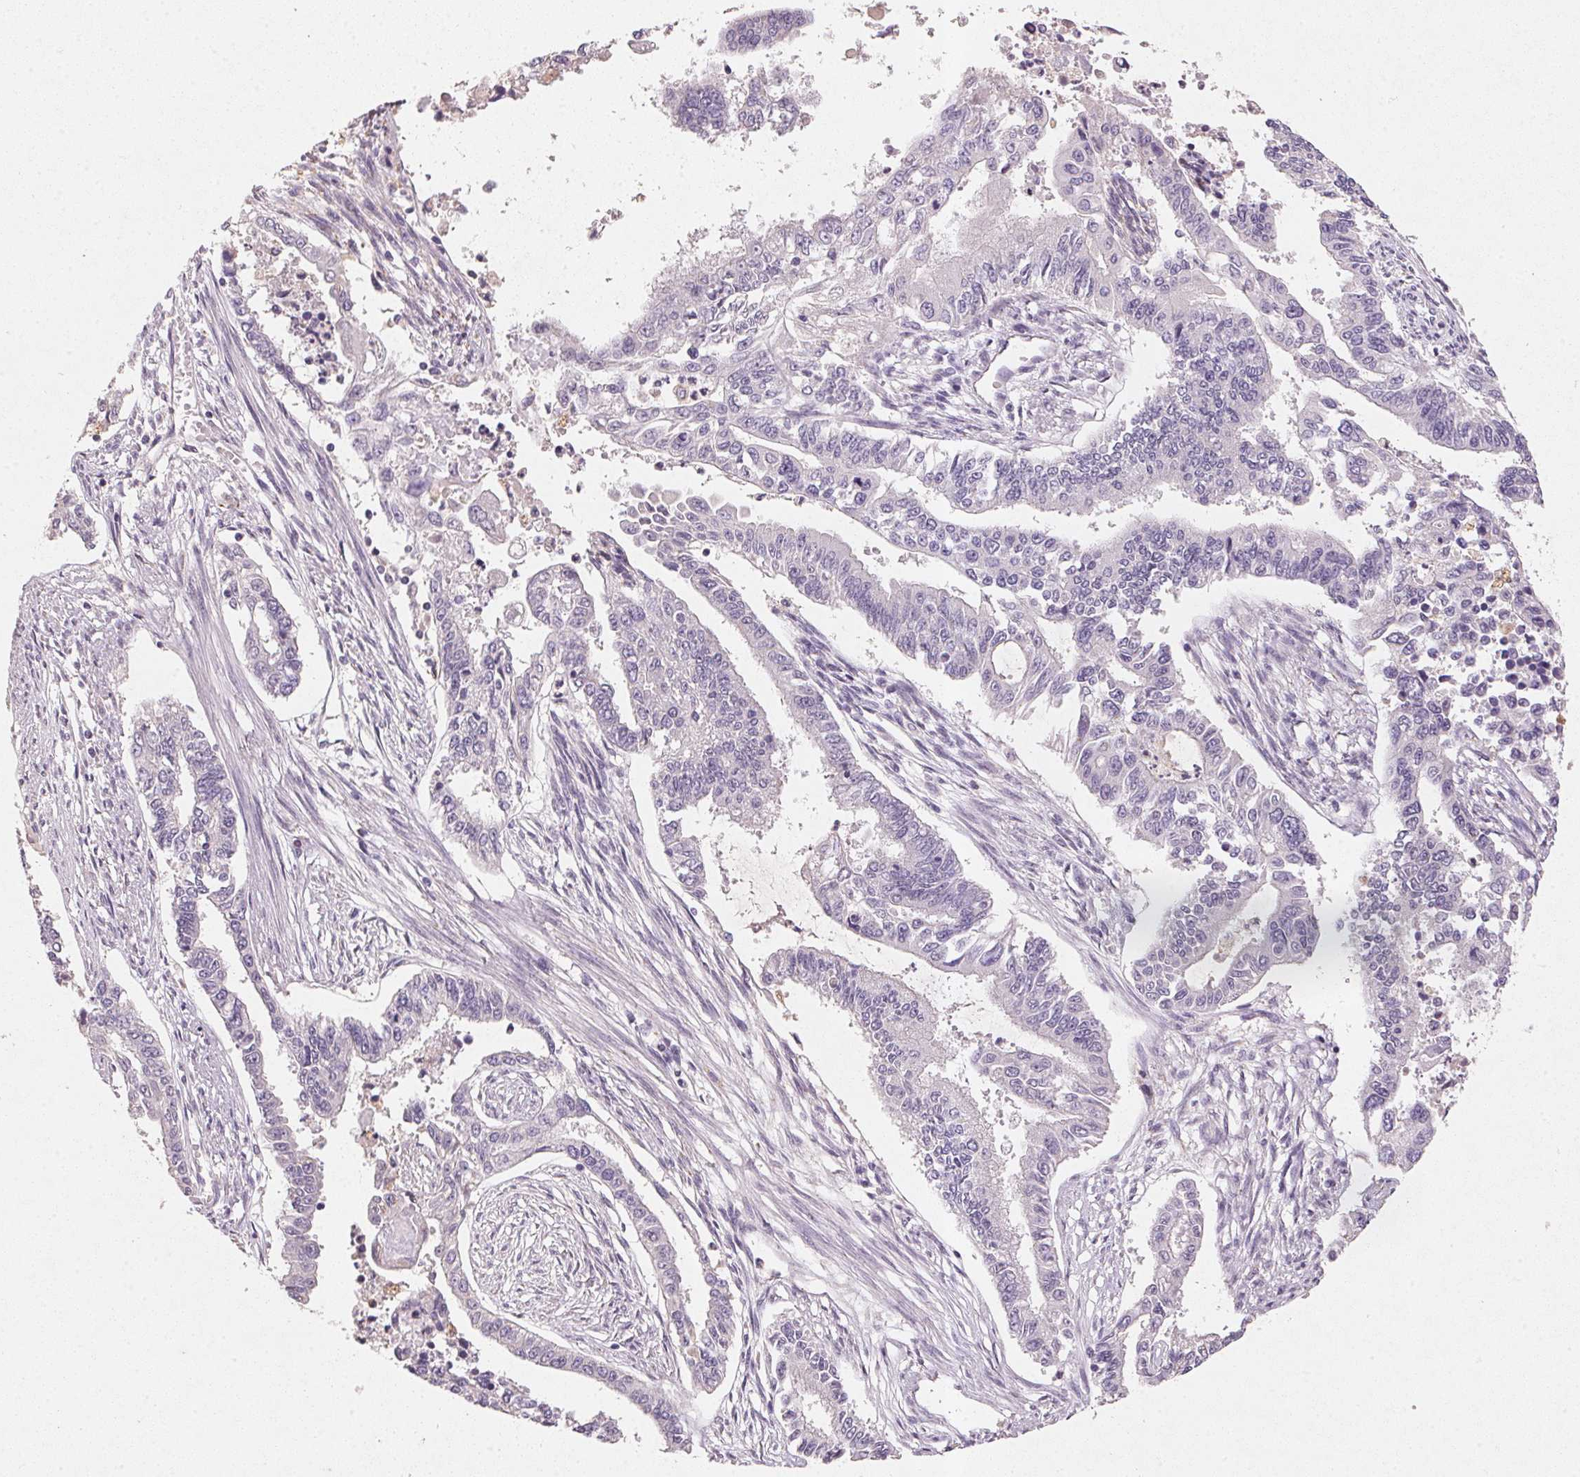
{"staining": {"intensity": "negative", "quantity": "none", "location": "none"}, "tissue": "endometrial cancer", "cell_type": "Tumor cells", "image_type": "cancer", "snomed": [{"axis": "morphology", "description": "Adenocarcinoma, NOS"}, {"axis": "topography", "description": "Uterus"}], "caption": "Immunohistochemistry (IHC) of adenocarcinoma (endometrial) reveals no staining in tumor cells.", "gene": "CXCL5", "patient": {"sex": "female", "age": 59}}